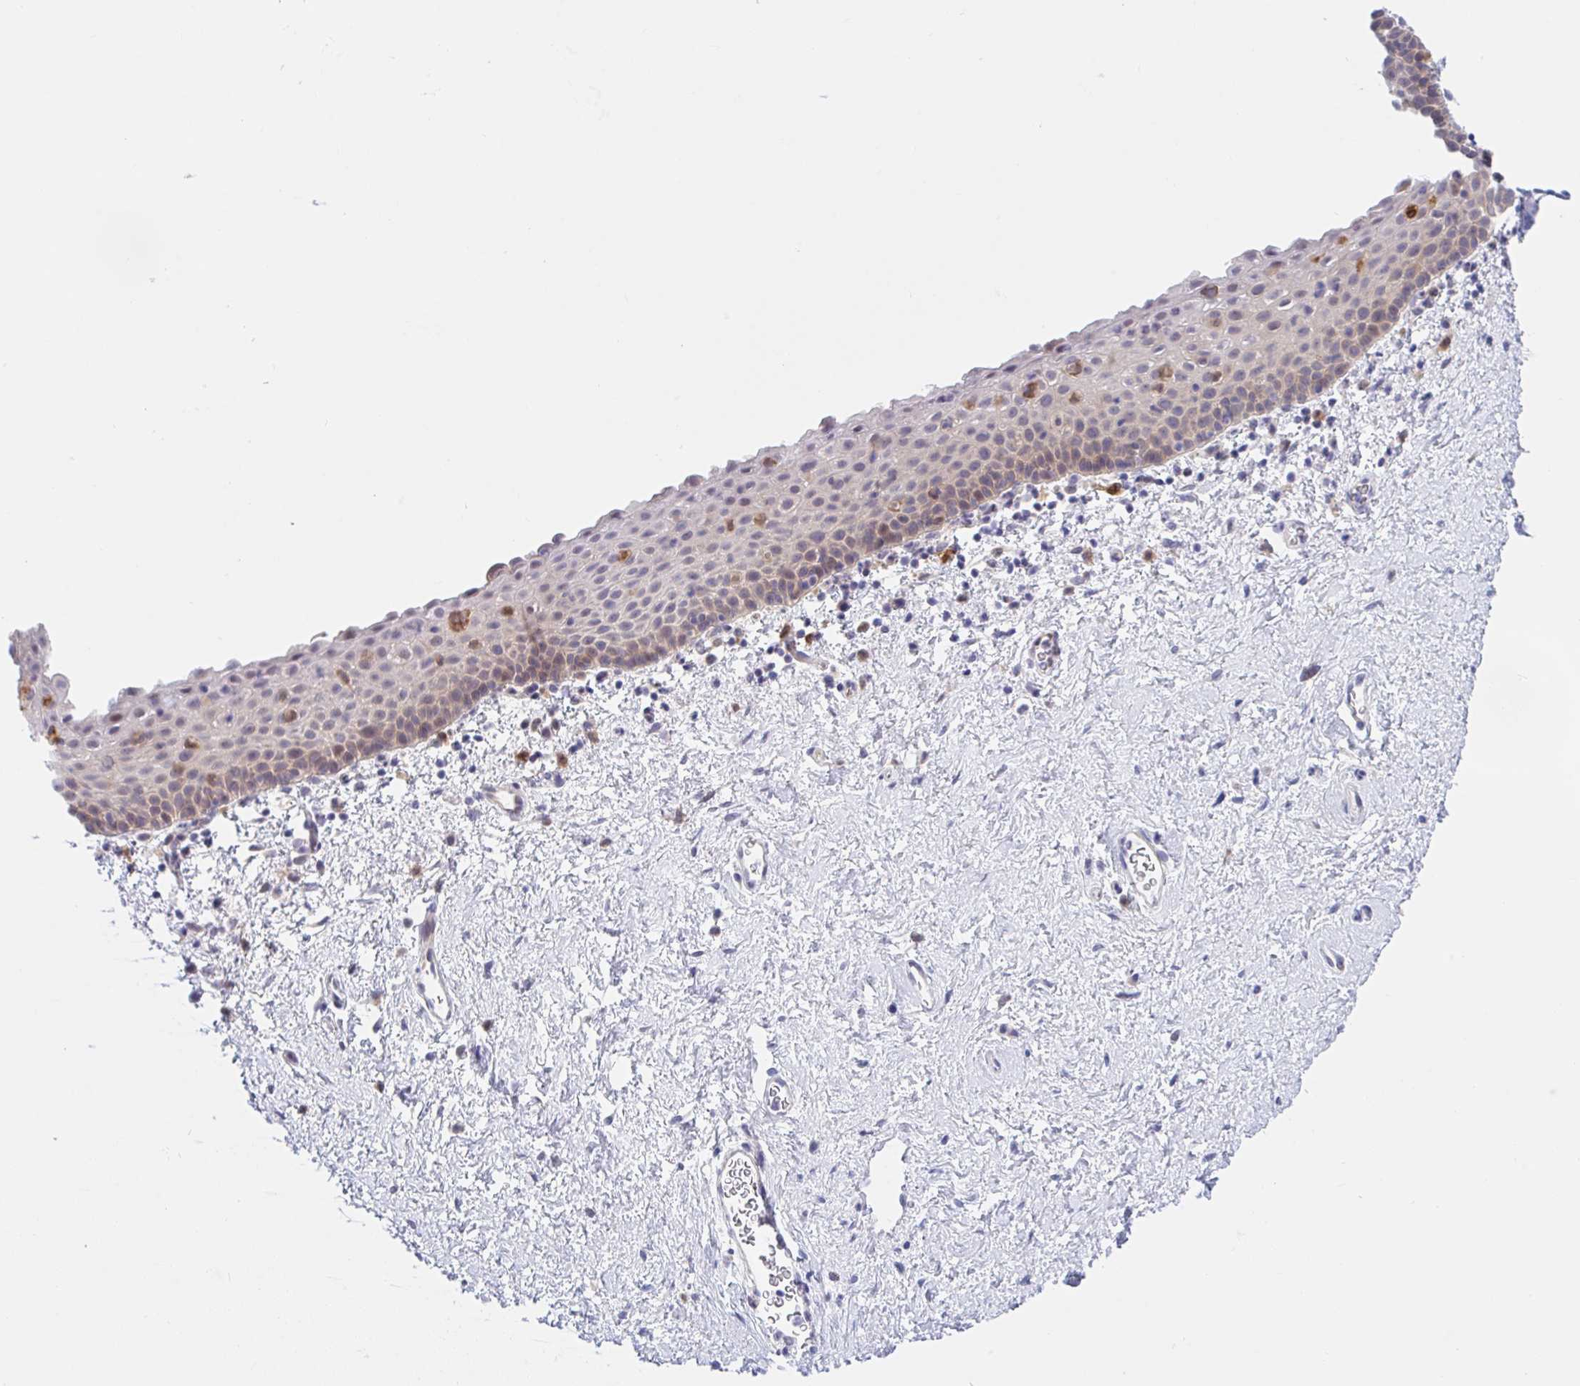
{"staining": {"intensity": "weak", "quantity": "<25%", "location": "cytoplasmic/membranous,nuclear"}, "tissue": "vagina", "cell_type": "Squamous epithelial cells", "image_type": "normal", "snomed": [{"axis": "morphology", "description": "Normal tissue, NOS"}, {"axis": "topography", "description": "Vagina"}], "caption": "Image shows no significant protein positivity in squamous epithelial cells of normal vagina. (DAB (3,3'-diaminobenzidine) immunohistochemistry, high magnification).", "gene": "TMEM86A", "patient": {"sex": "female", "age": 61}}